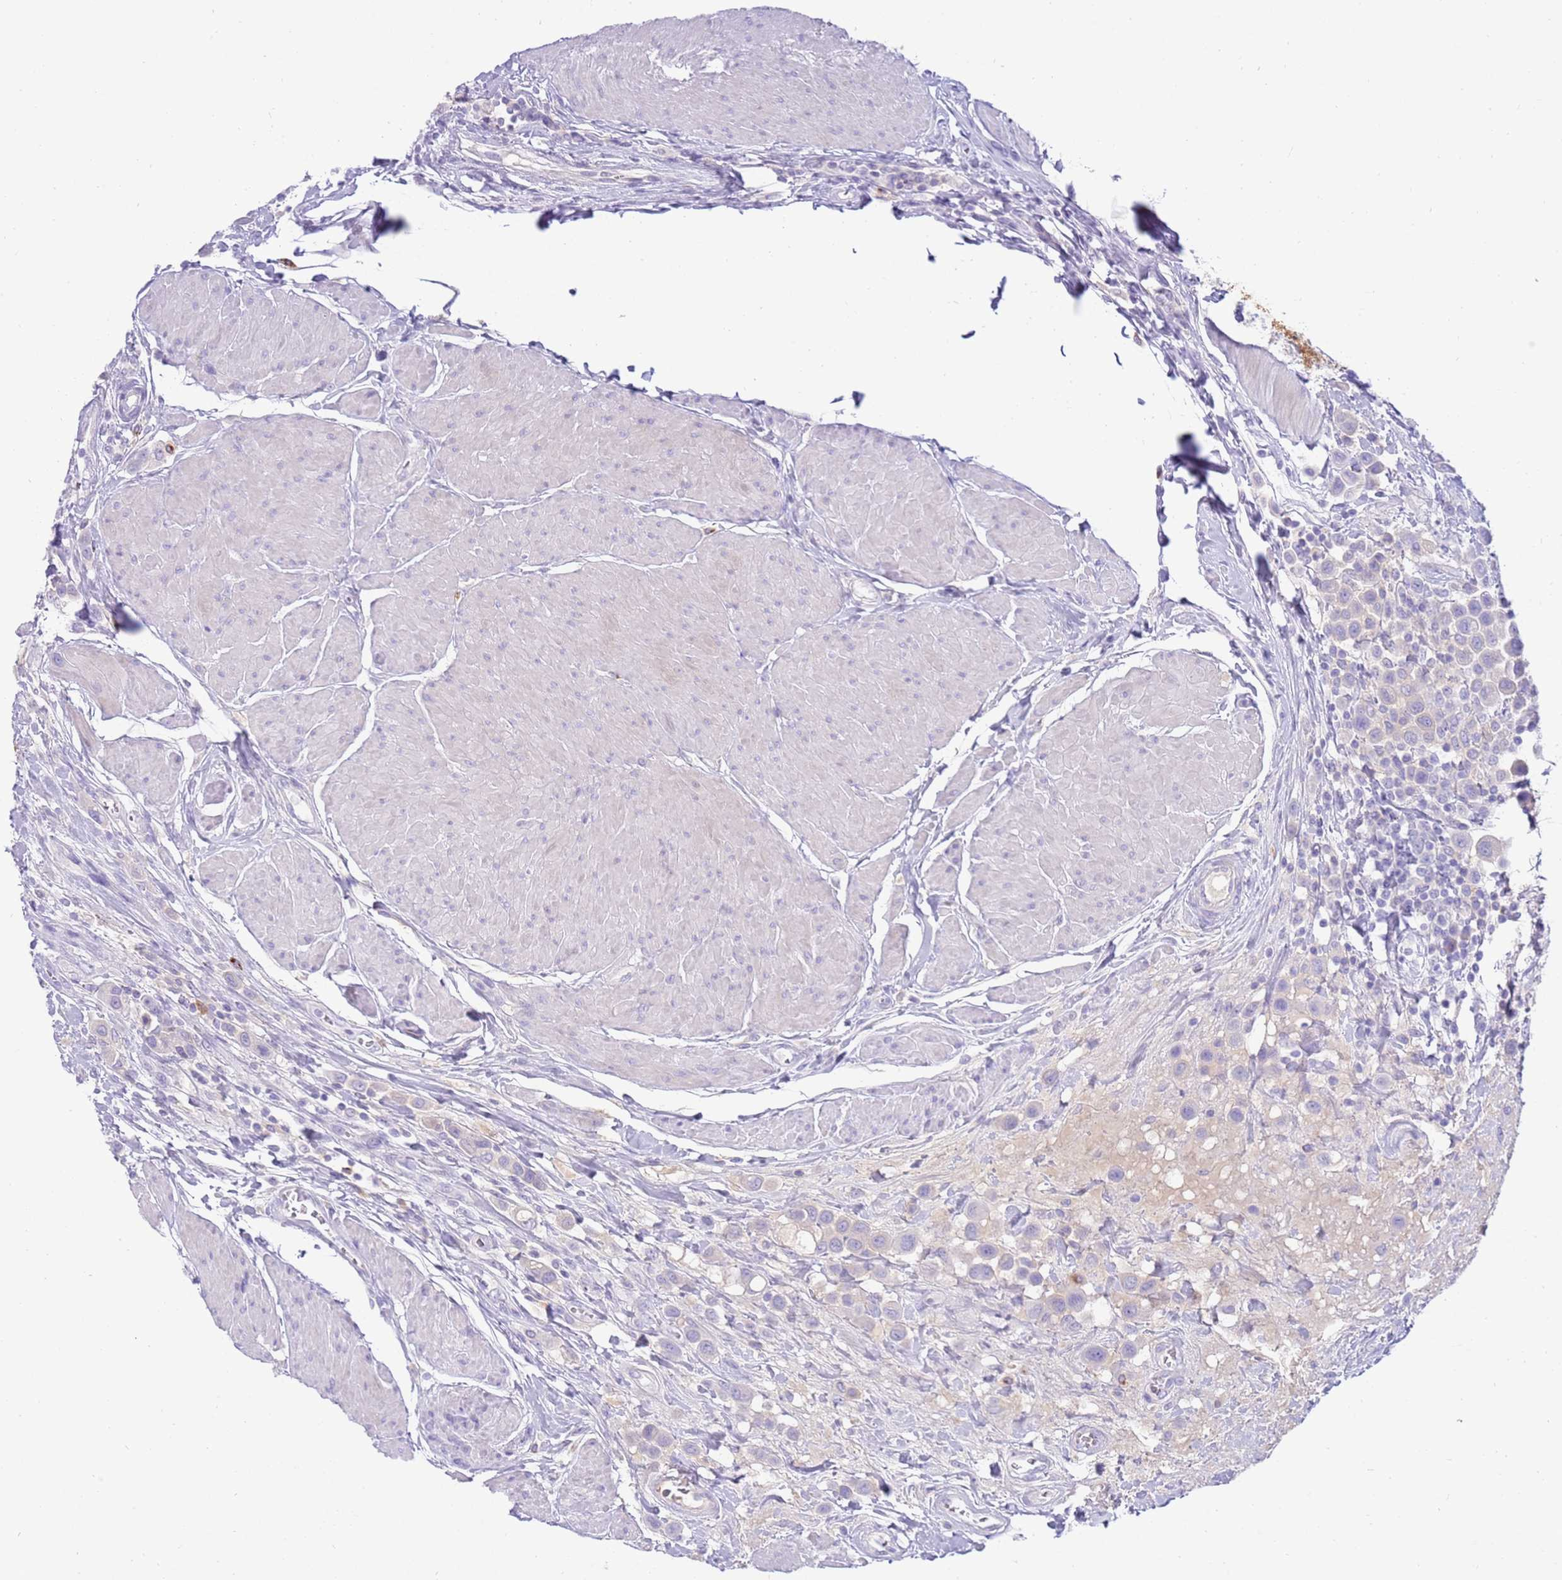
{"staining": {"intensity": "negative", "quantity": "none", "location": "none"}, "tissue": "urothelial cancer", "cell_type": "Tumor cells", "image_type": "cancer", "snomed": [{"axis": "morphology", "description": "Urothelial carcinoma, High grade"}, {"axis": "topography", "description": "Urinary bladder"}], "caption": "This is an IHC micrograph of human urothelial carcinoma (high-grade). There is no staining in tumor cells.", "gene": "EVPLL", "patient": {"sex": "male", "age": 50}}